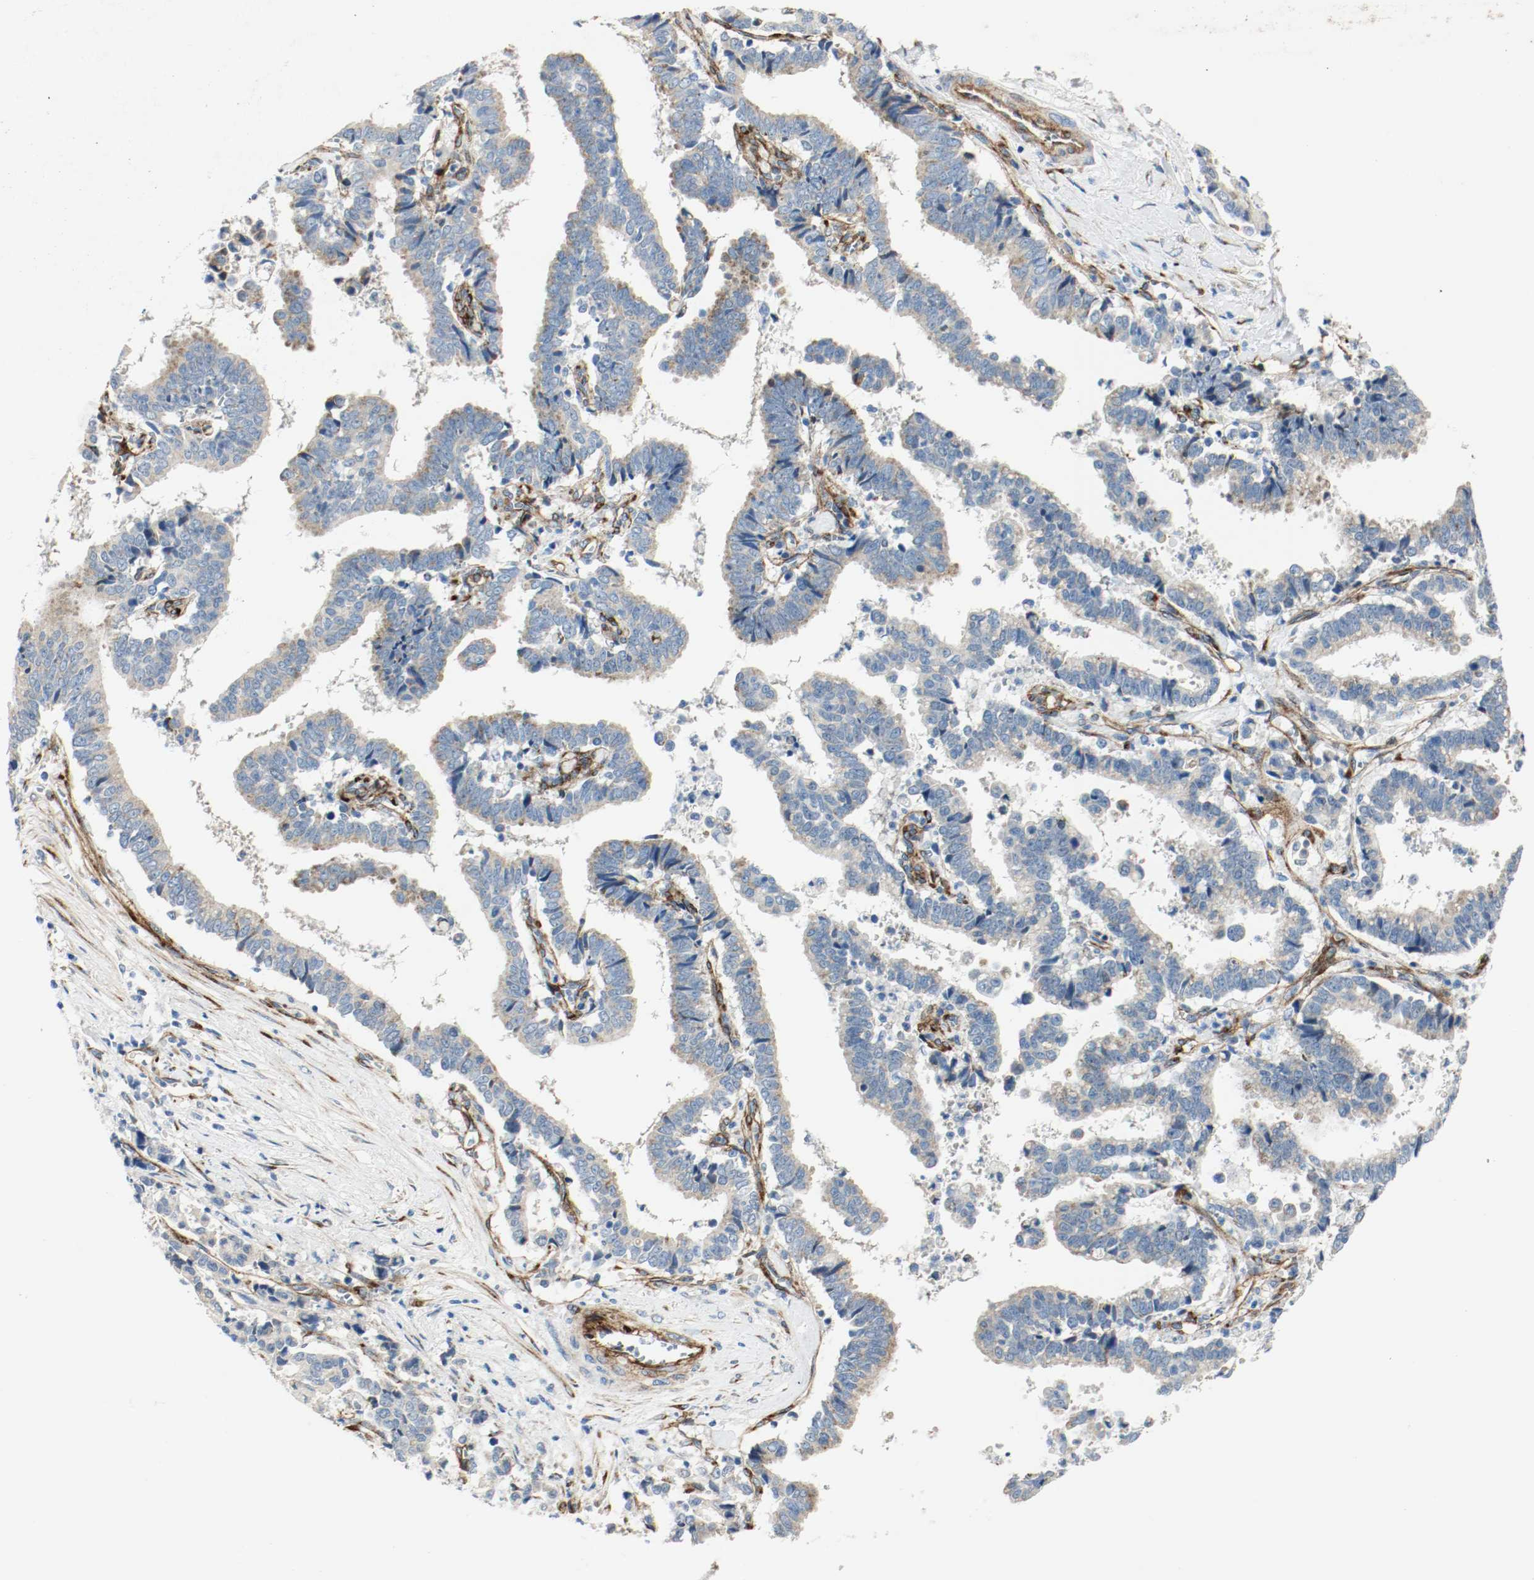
{"staining": {"intensity": "moderate", "quantity": "25%-75%", "location": "cytoplasmic/membranous"}, "tissue": "liver cancer", "cell_type": "Tumor cells", "image_type": "cancer", "snomed": [{"axis": "morphology", "description": "Cholangiocarcinoma"}, {"axis": "topography", "description": "Liver"}], "caption": "This is a histology image of IHC staining of cholangiocarcinoma (liver), which shows moderate staining in the cytoplasmic/membranous of tumor cells.", "gene": "LAMB1", "patient": {"sex": "male", "age": 57}}